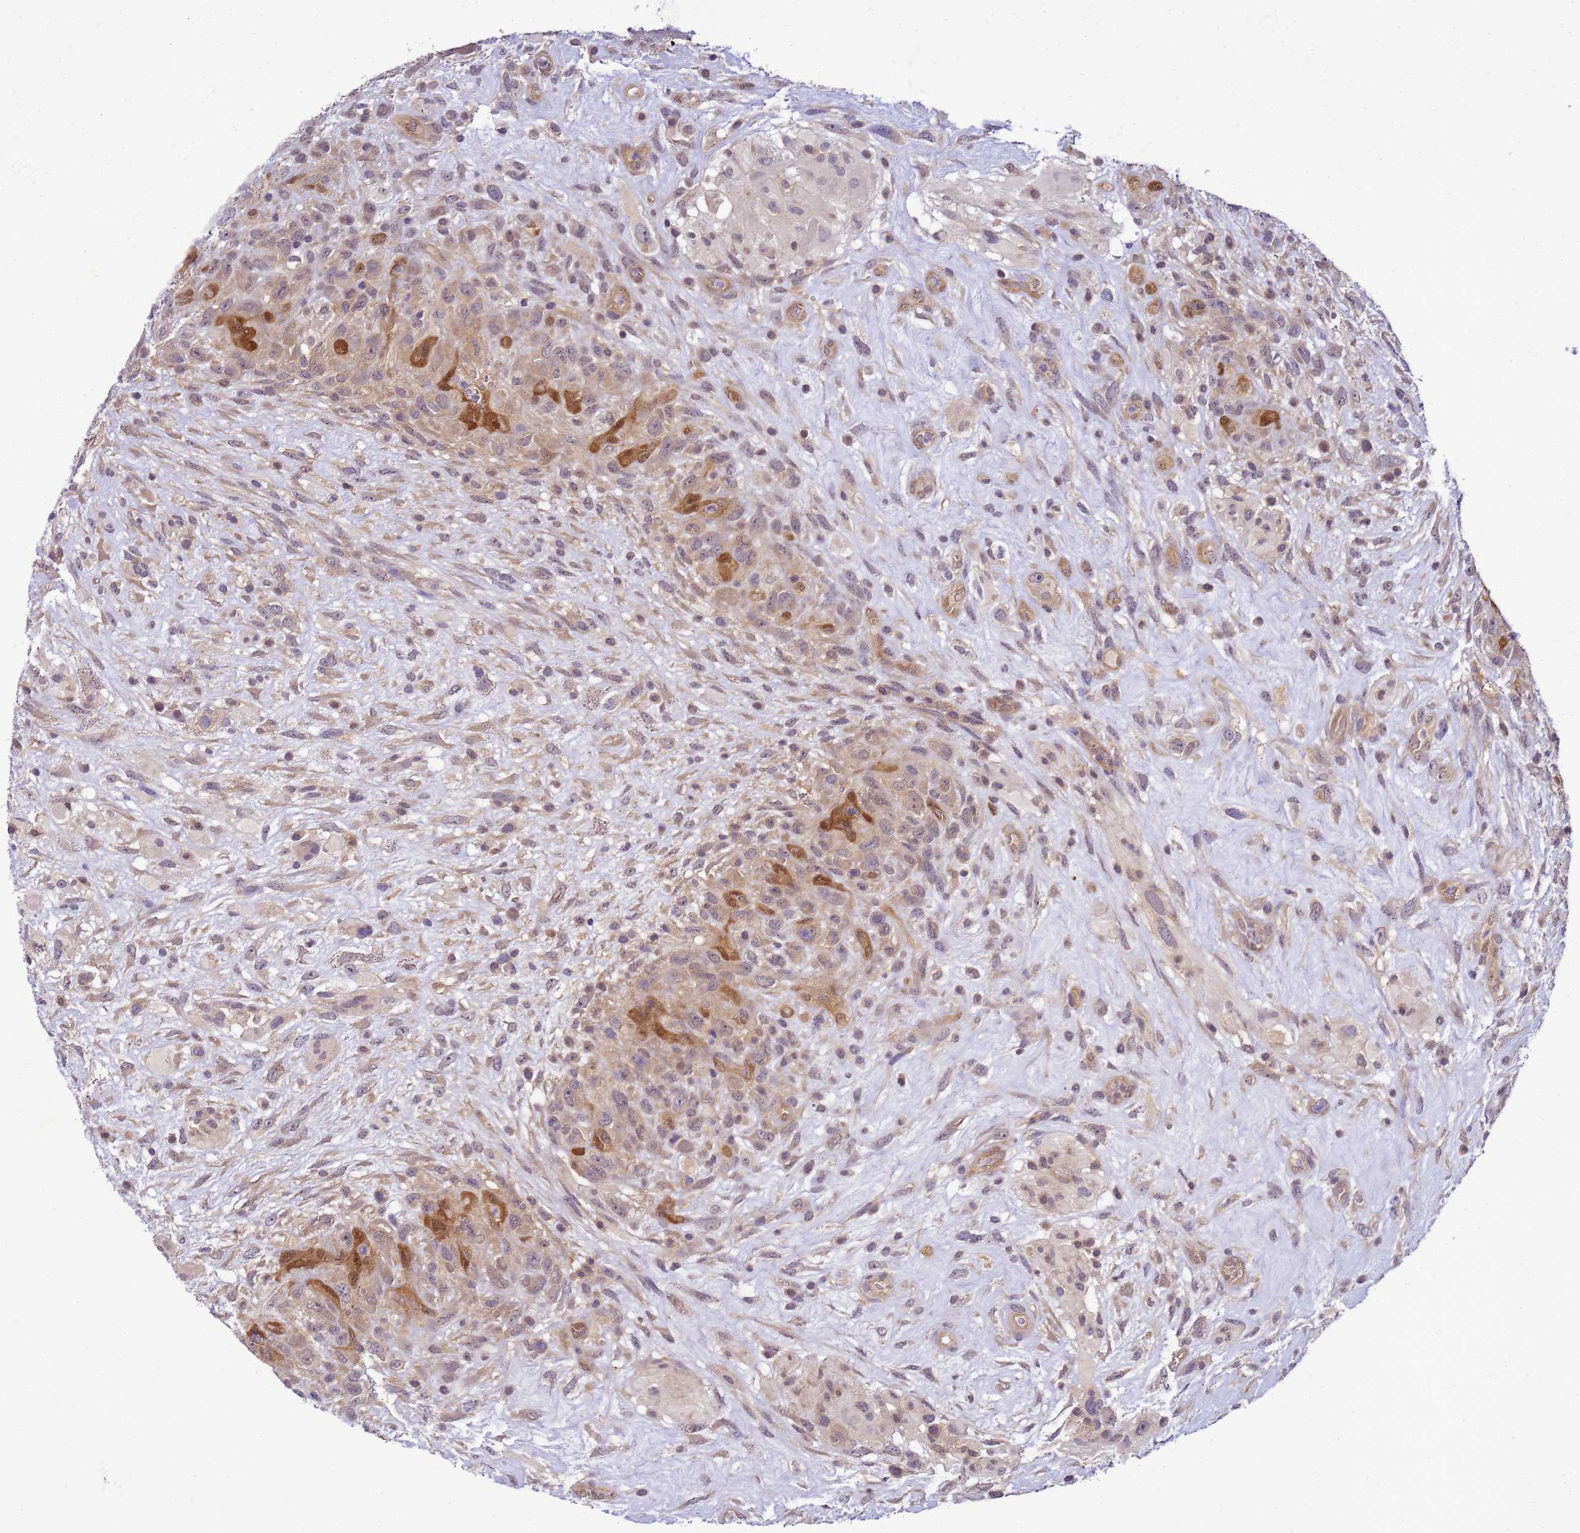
{"staining": {"intensity": "weak", "quantity": "25%-75%", "location": "cytoplasmic/membranous"}, "tissue": "glioma", "cell_type": "Tumor cells", "image_type": "cancer", "snomed": [{"axis": "morphology", "description": "Glioma, malignant, High grade"}, {"axis": "topography", "description": "Brain"}], "caption": "Weak cytoplasmic/membranous expression for a protein is identified in about 25%-75% of tumor cells of glioma using immunohistochemistry (IHC).", "gene": "DDI2", "patient": {"sex": "male", "age": 61}}